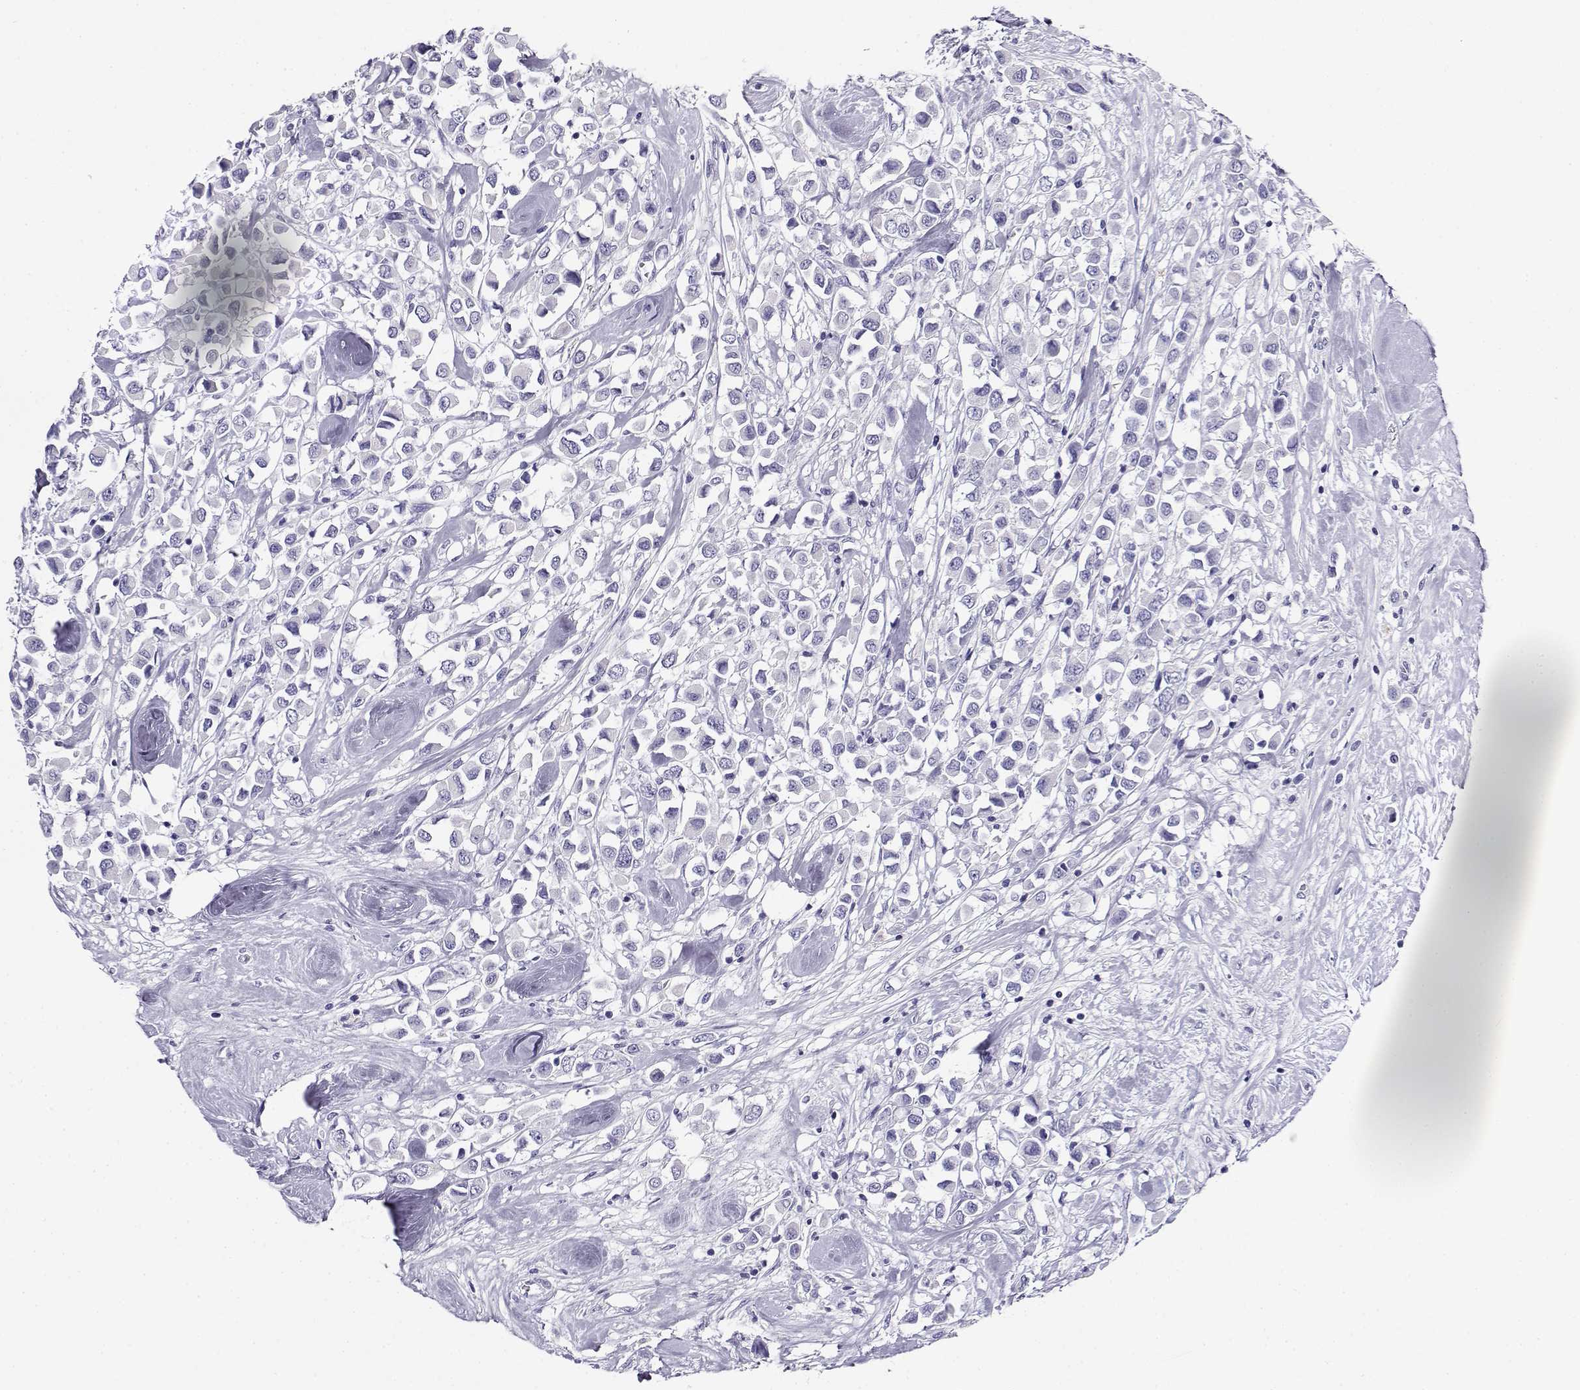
{"staining": {"intensity": "negative", "quantity": "none", "location": "none"}, "tissue": "breast cancer", "cell_type": "Tumor cells", "image_type": "cancer", "snomed": [{"axis": "morphology", "description": "Duct carcinoma"}, {"axis": "topography", "description": "Breast"}], "caption": "An immunohistochemistry micrograph of invasive ductal carcinoma (breast) is shown. There is no staining in tumor cells of invasive ductal carcinoma (breast).", "gene": "CABS1", "patient": {"sex": "female", "age": 61}}